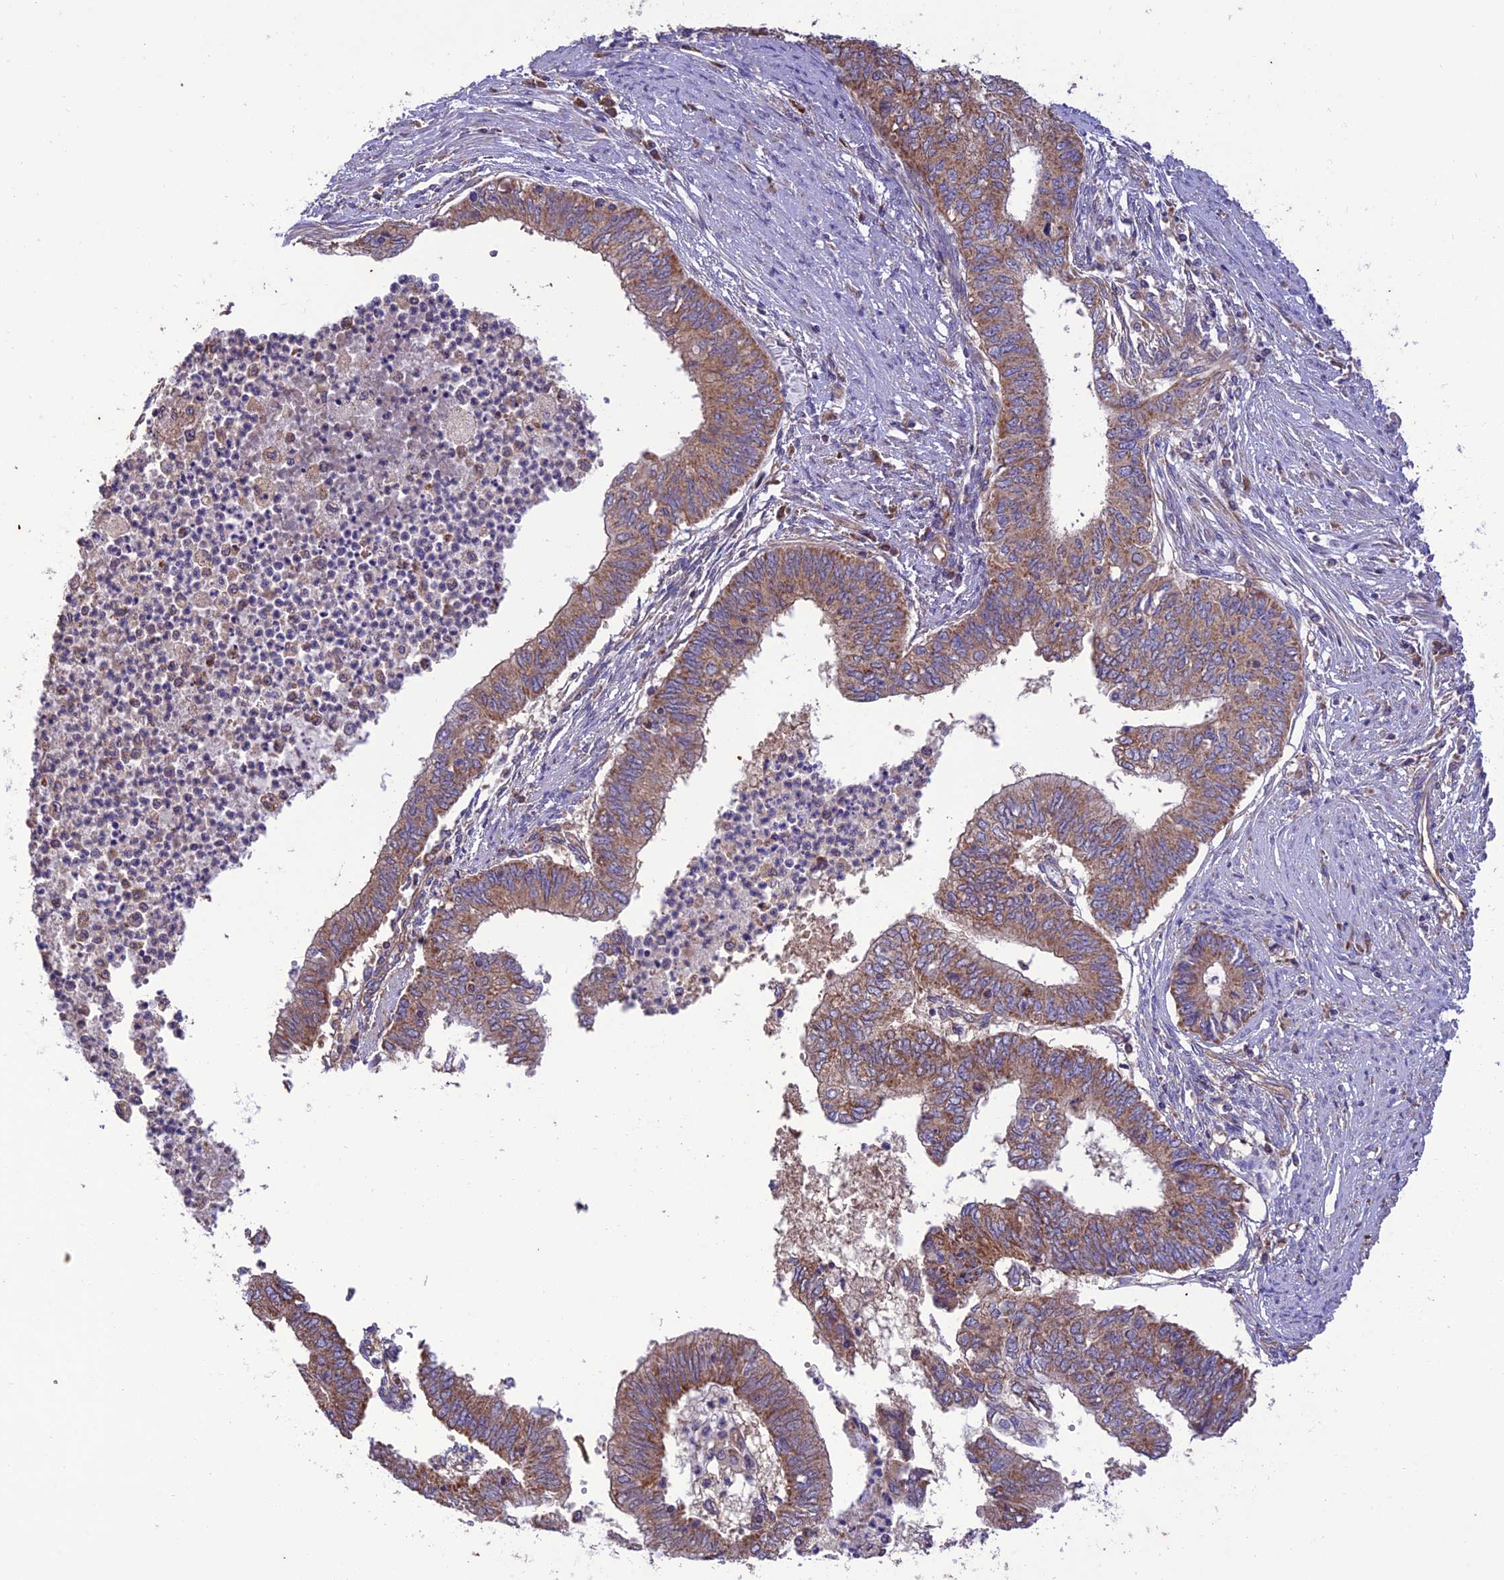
{"staining": {"intensity": "moderate", "quantity": "25%-75%", "location": "cytoplasmic/membranous"}, "tissue": "endometrial cancer", "cell_type": "Tumor cells", "image_type": "cancer", "snomed": [{"axis": "morphology", "description": "Adenocarcinoma, NOS"}, {"axis": "topography", "description": "Endometrium"}], "caption": "This micrograph demonstrates endometrial cancer stained with IHC to label a protein in brown. The cytoplasmic/membranous of tumor cells show moderate positivity for the protein. Nuclei are counter-stained blue.", "gene": "NDUFAF1", "patient": {"sex": "female", "age": 68}}